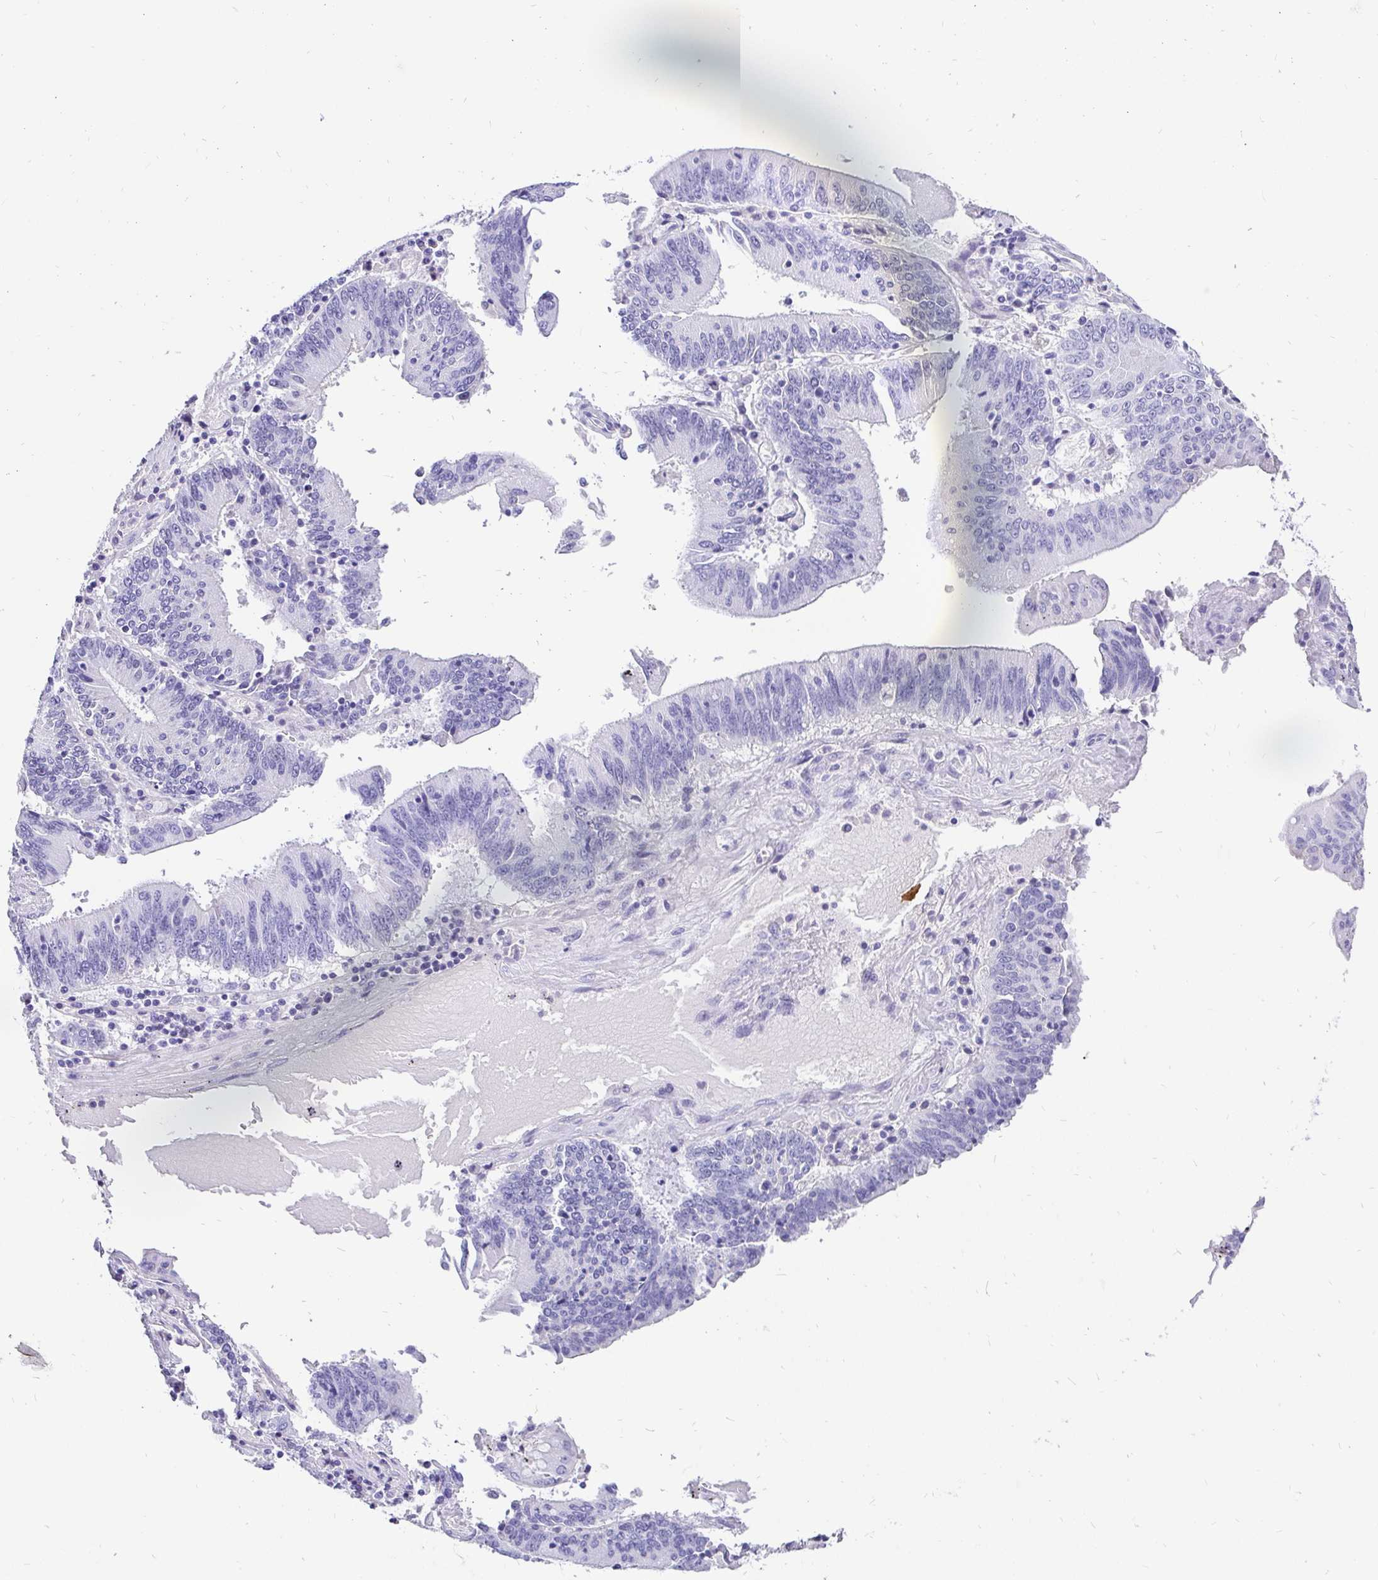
{"staining": {"intensity": "negative", "quantity": "none", "location": "none"}, "tissue": "stomach cancer", "cell_type": "Tumor cells", "image_type": "cancer", "snomed": [{"axis": "morphology", "description": "Adenocarcinoma, NOS"}, {"axis": "topography", "description": "Stomach, upper"}], "caption": "Immunohistochemistry image of human stomach cancer (adenocarcinoma) stained for a protein (brown), which exhibits no expression in tumor cells.", "gene": "KRT13", "patient": {"sex": "male", "age": 68}}